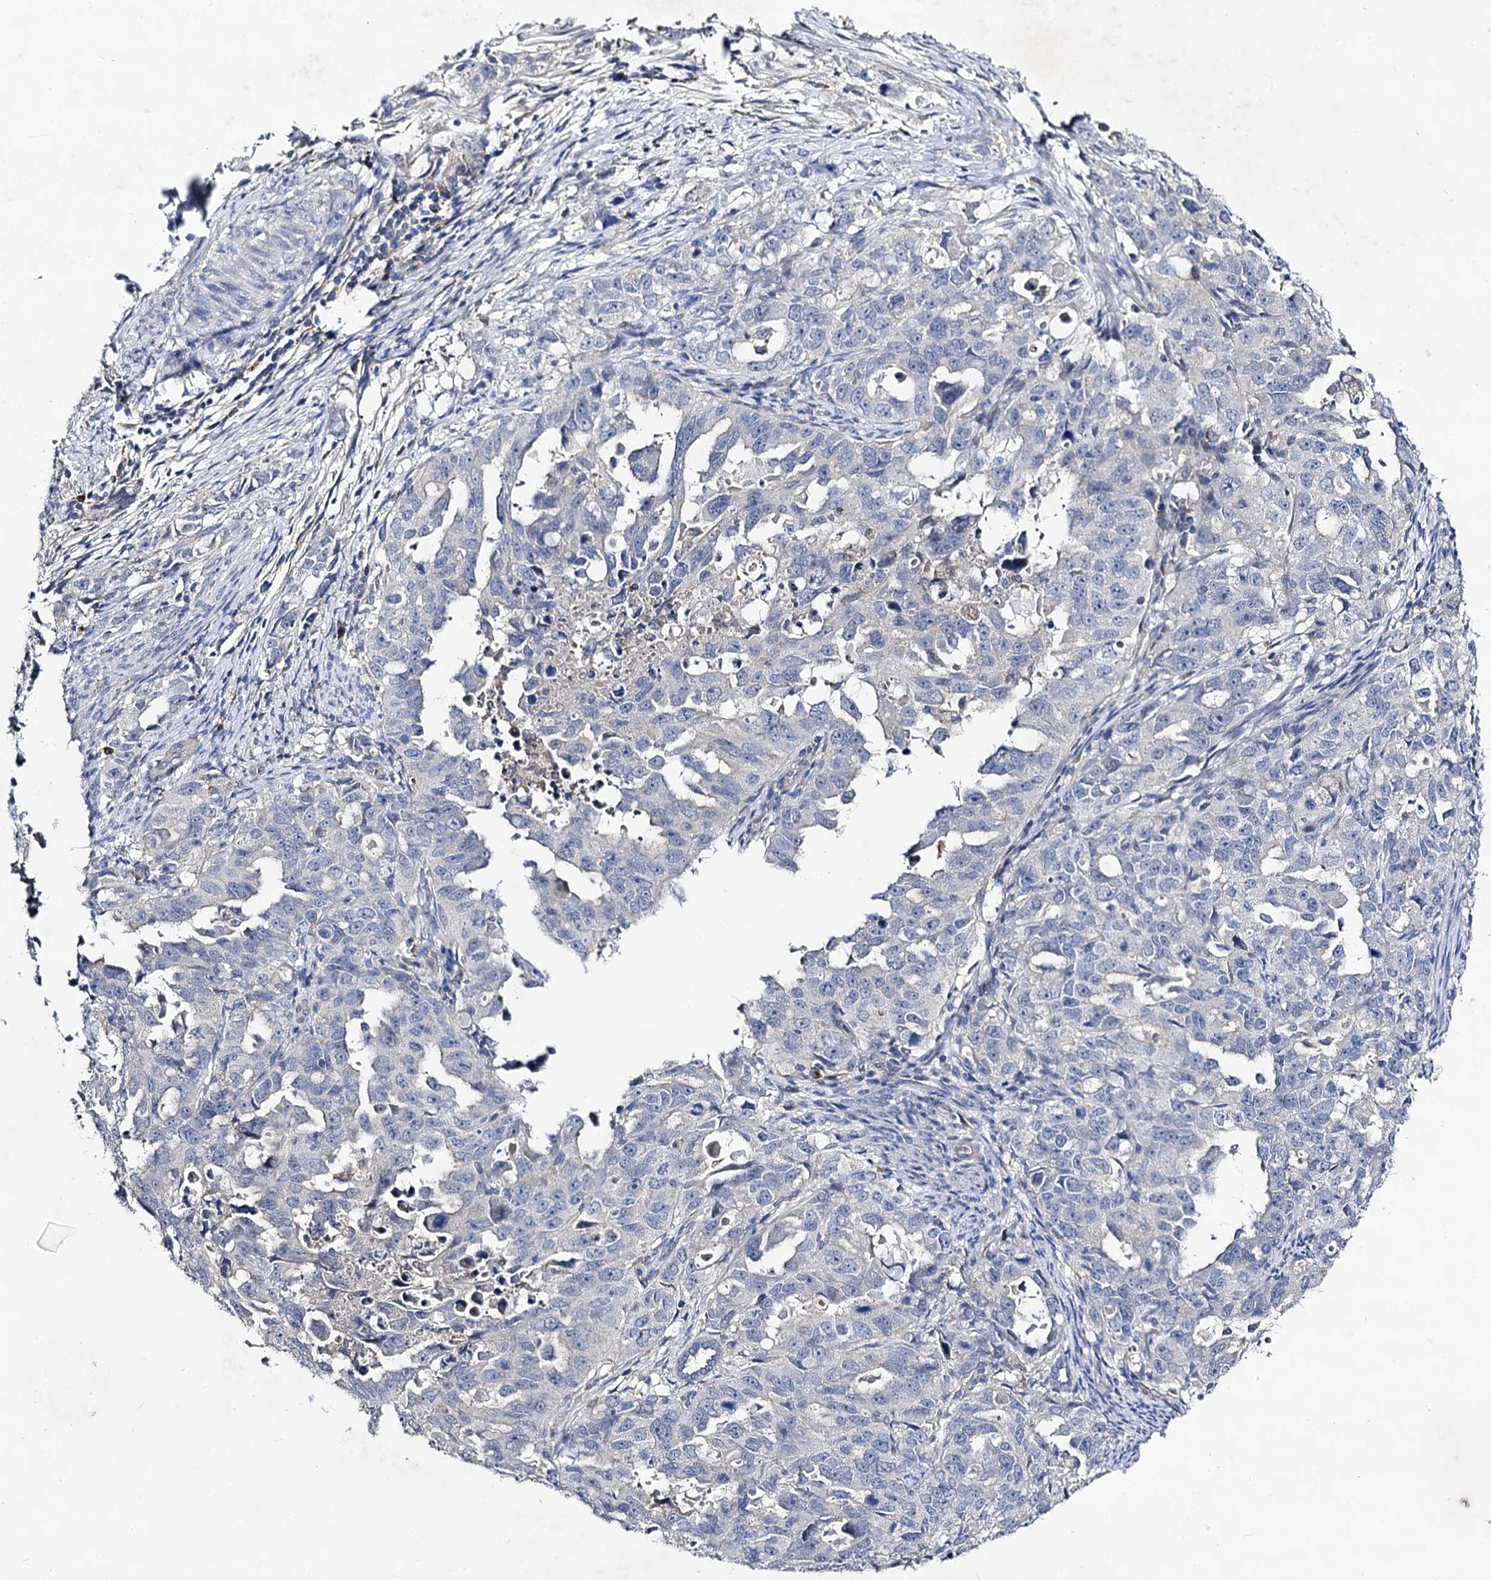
{"staining": {"intensity": "weak", "quantity": "<25%", "location": "cytoplasmic/membranous"}, "tissue": "endometrial cancer", "cell_type": "Tumor cells", "image_type": "cancer", "snomed": [{"axis": "morphology", "description": "Adenocarcinoma, NOS"}, {"axis": "topography", "description": "Endometrium"}], "caption": "Immunohistochemical staining of human endometrial adenocarcinoma shows no significant positivity in tumor cells. Nuclei are stained in blue.", "gene": "HVCN1", "patient": {"sex": "female", "age": 65}}